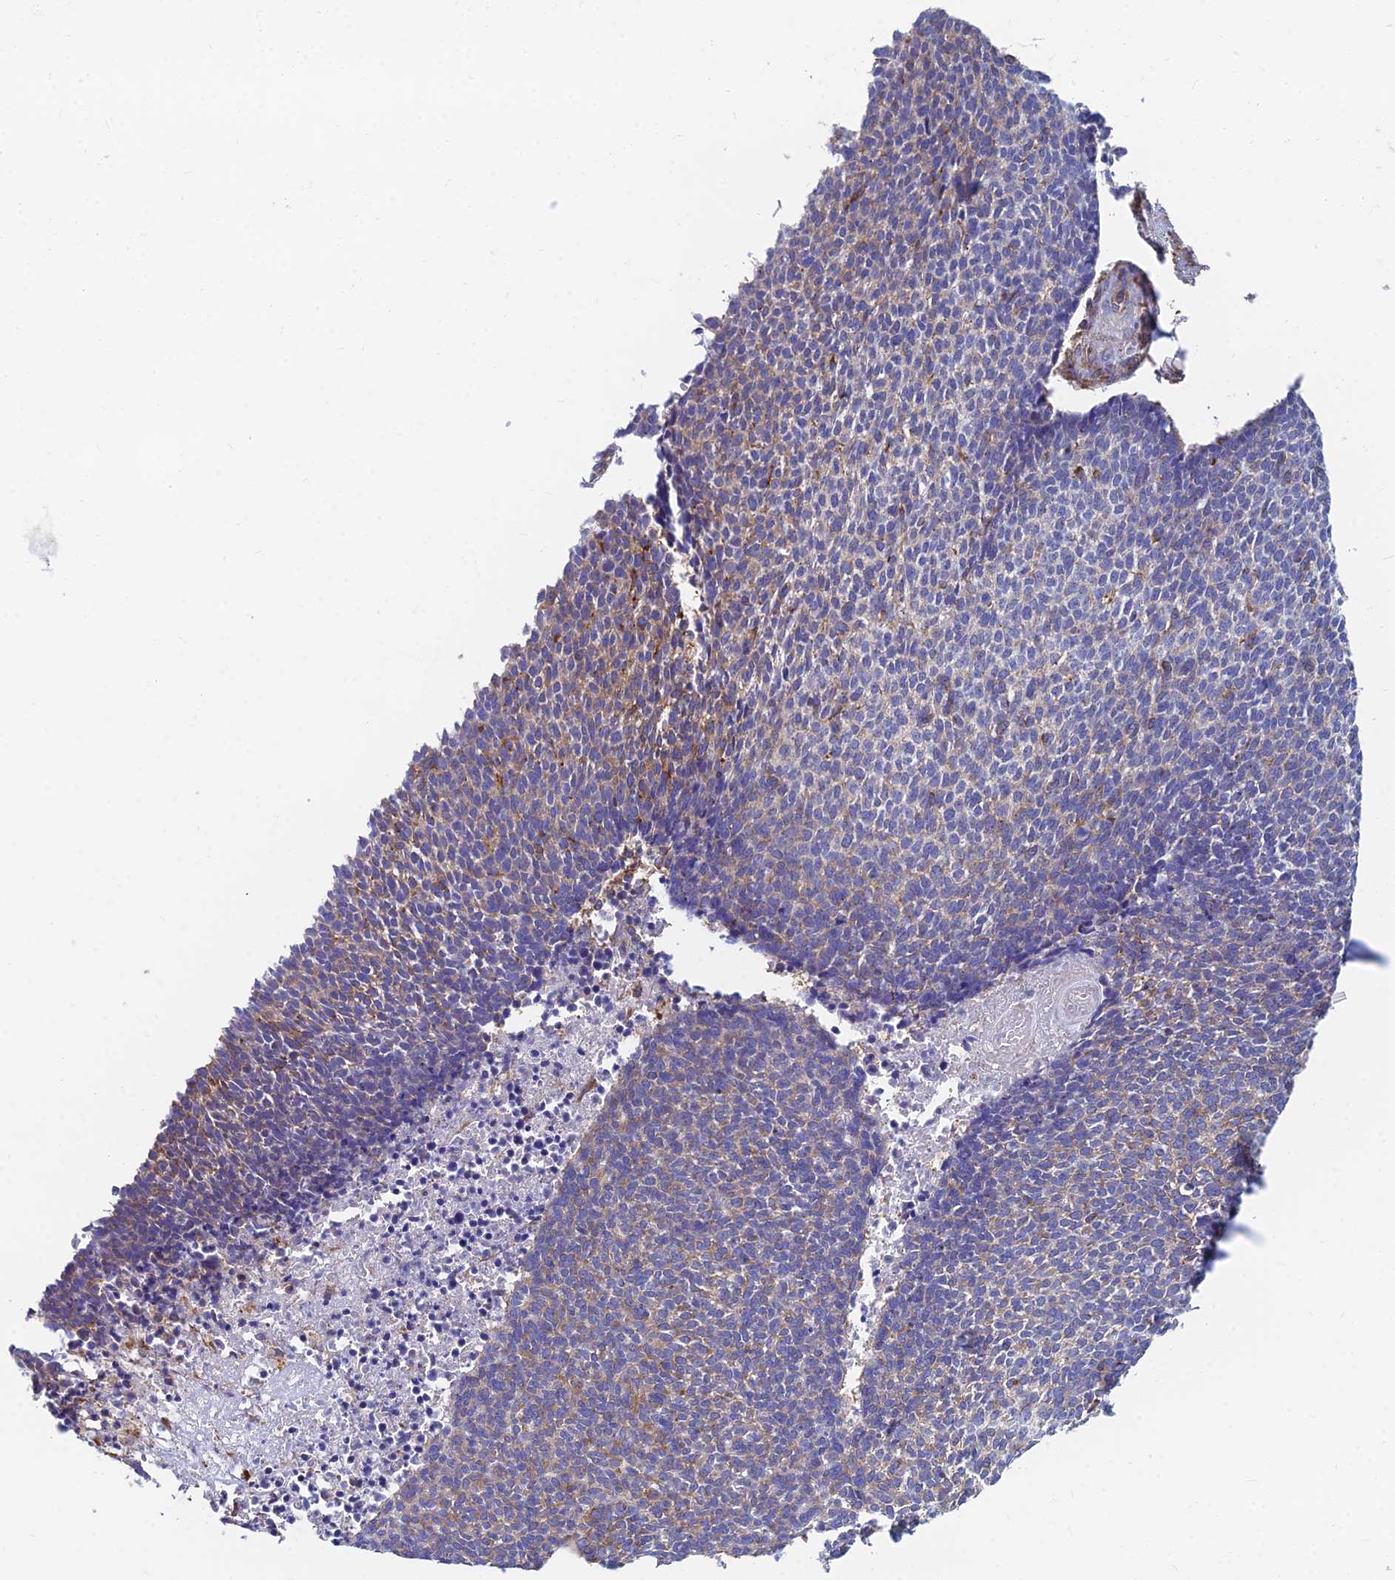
{"staining": {"intensity": "weak", "quantity": "25%-75%", "location": "cytoplasmic/membranous"}, "tissue": "skin cancer", "cell_type": "Tumor cells", "image_type": "cancer", "snomed": [{"axis": "morphology", "description": "Basal cell carcinoma"}, {"axis": "topography", "description": "Skin"}], "caption": "IHC (DAB (3,3'-diaminobenzidine)) staining of skin cancer (basal cell carcinoma) exhibits weak cytoplasmic/membranous protein staining in about 25%-75% of tumor cells. (brown staining indicates protein expression, while blue staining denotes nuclei).", "gene": "GPR42", "patient": {"sex": "female", "age": 84}}